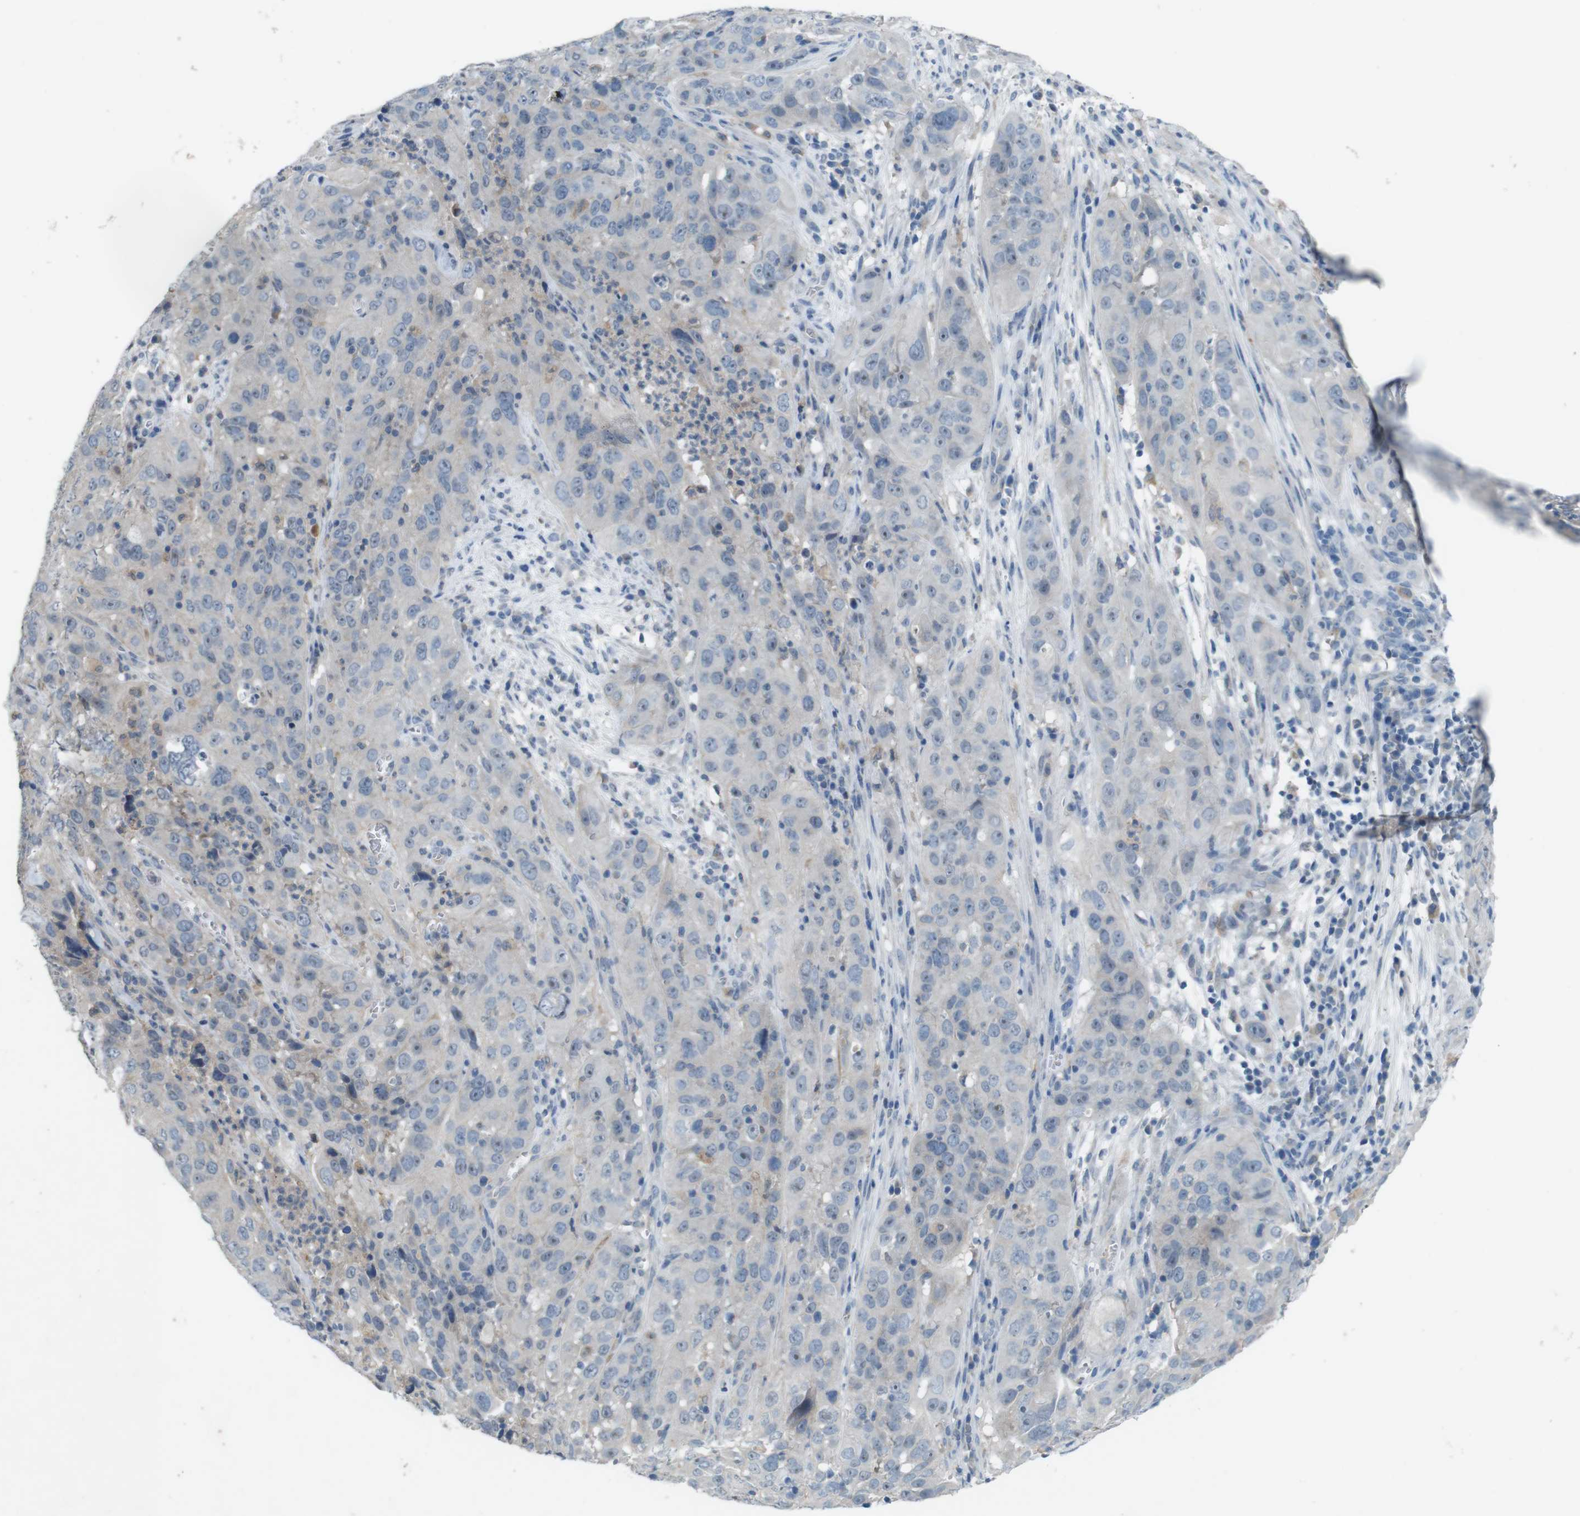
{"staining": {"intensity": "negative", "quantity": "none", "location": "none"}, "tissue": "cervical cancer", "cell_type": "Tumor cells", "image_type": "cancer", "snomed": [{"axis": "morphology", "description": "Squamous cell carcinoma, NOS"}, {"axis": "topography", "description": "Cervix"}], "caption": "IHC image of squamous cell carcinoma (cervical) stained for a protein (brown), which reveals no expression in tumor cells.", "gene": "MOGAT3", "patient": {"sex": "female", "age": 32}}